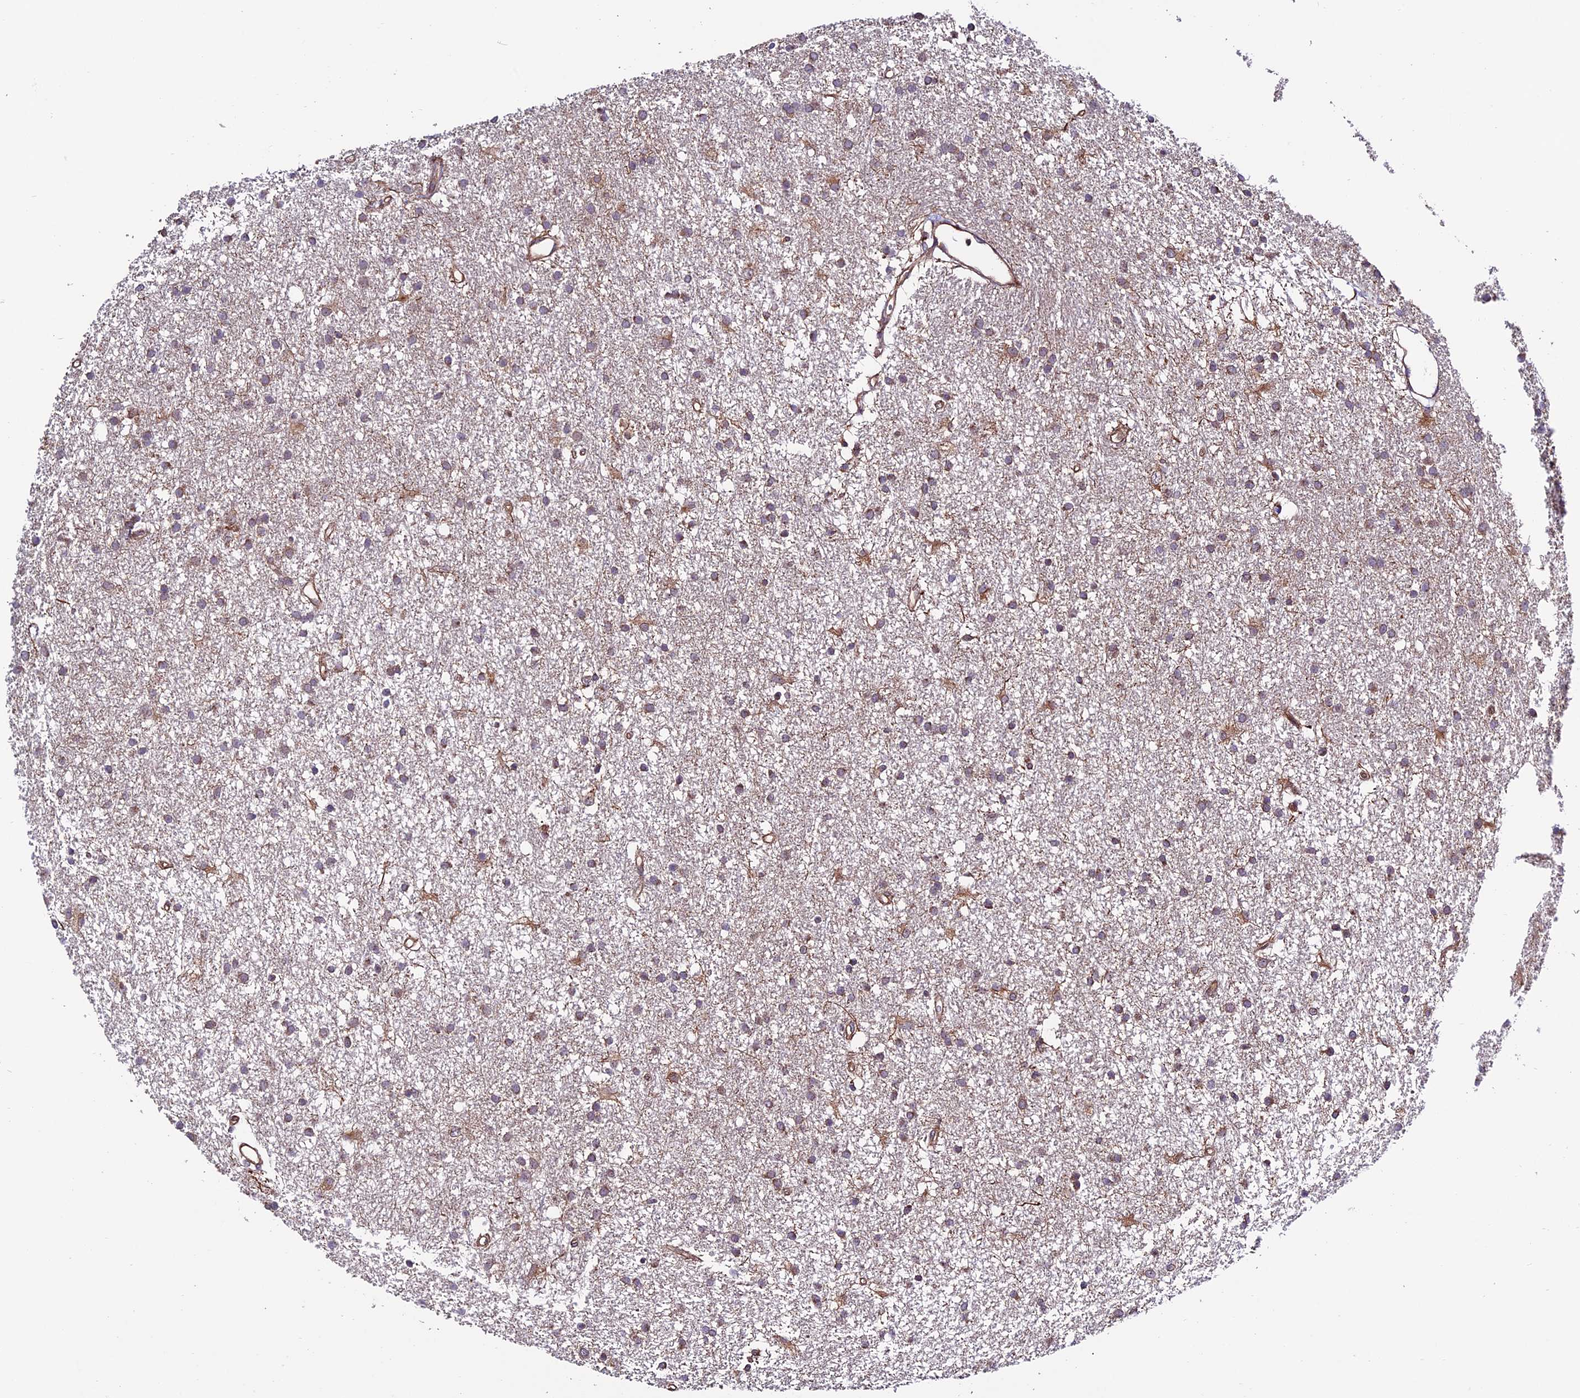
{"staining": {"intensity": "weak", "quantity": "<25%", "location": "cytoplasmic/membranous"}, "tissue": "glioma", "cell_type": "Tumor cells", "image_type": "cancer", "snomed": [{"axis": "morphology", "description": "Glioma, malignant, High grade"}, {"axis": "topography", "description": "Brain"}], "caption": "Glioma was stained to show a protein in brown. There is no significant staining in tumor cells.", "gene": "TNIP3", "patient": {"sex": "male", "age": 77}}